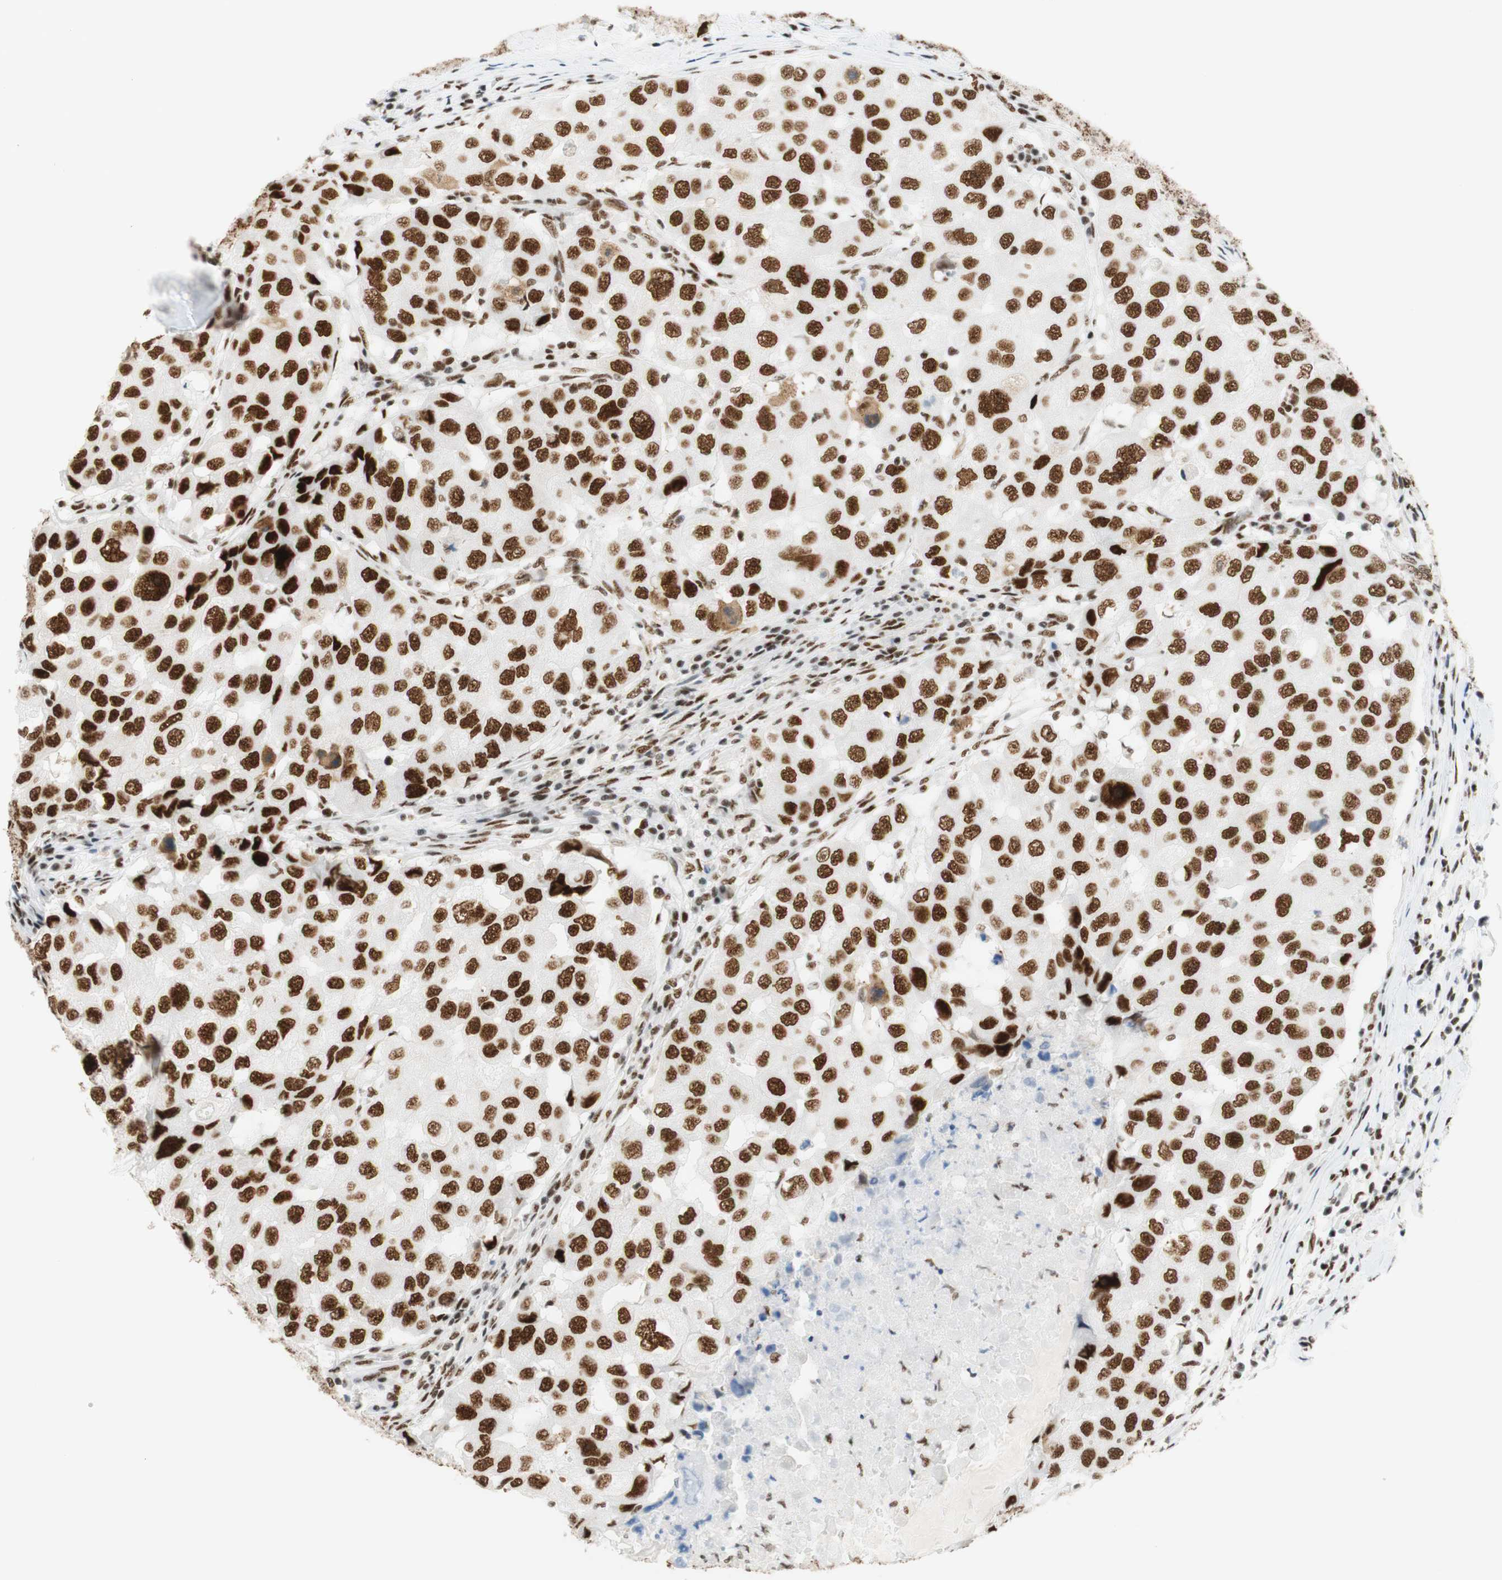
{"staining": {"intensity": "strong", "quantity": ">75%", "location": "nuclear"}, "tissue": "breast cancer", "cell_type": "Tumor cells", "image_type": "cancer", "snomed": [{"axis": "morphology", "description": "Duct carcinoma"}, {"axis": "topography", "description": "Breast"}], "caption": "A high amount of strong nuclear staining is seen in about >75% of tumor cells in infiltrating ductal carcinoma (breast) tissue.", "gene": "RNF20", "patient": {"sex": "female", "age": 27}}